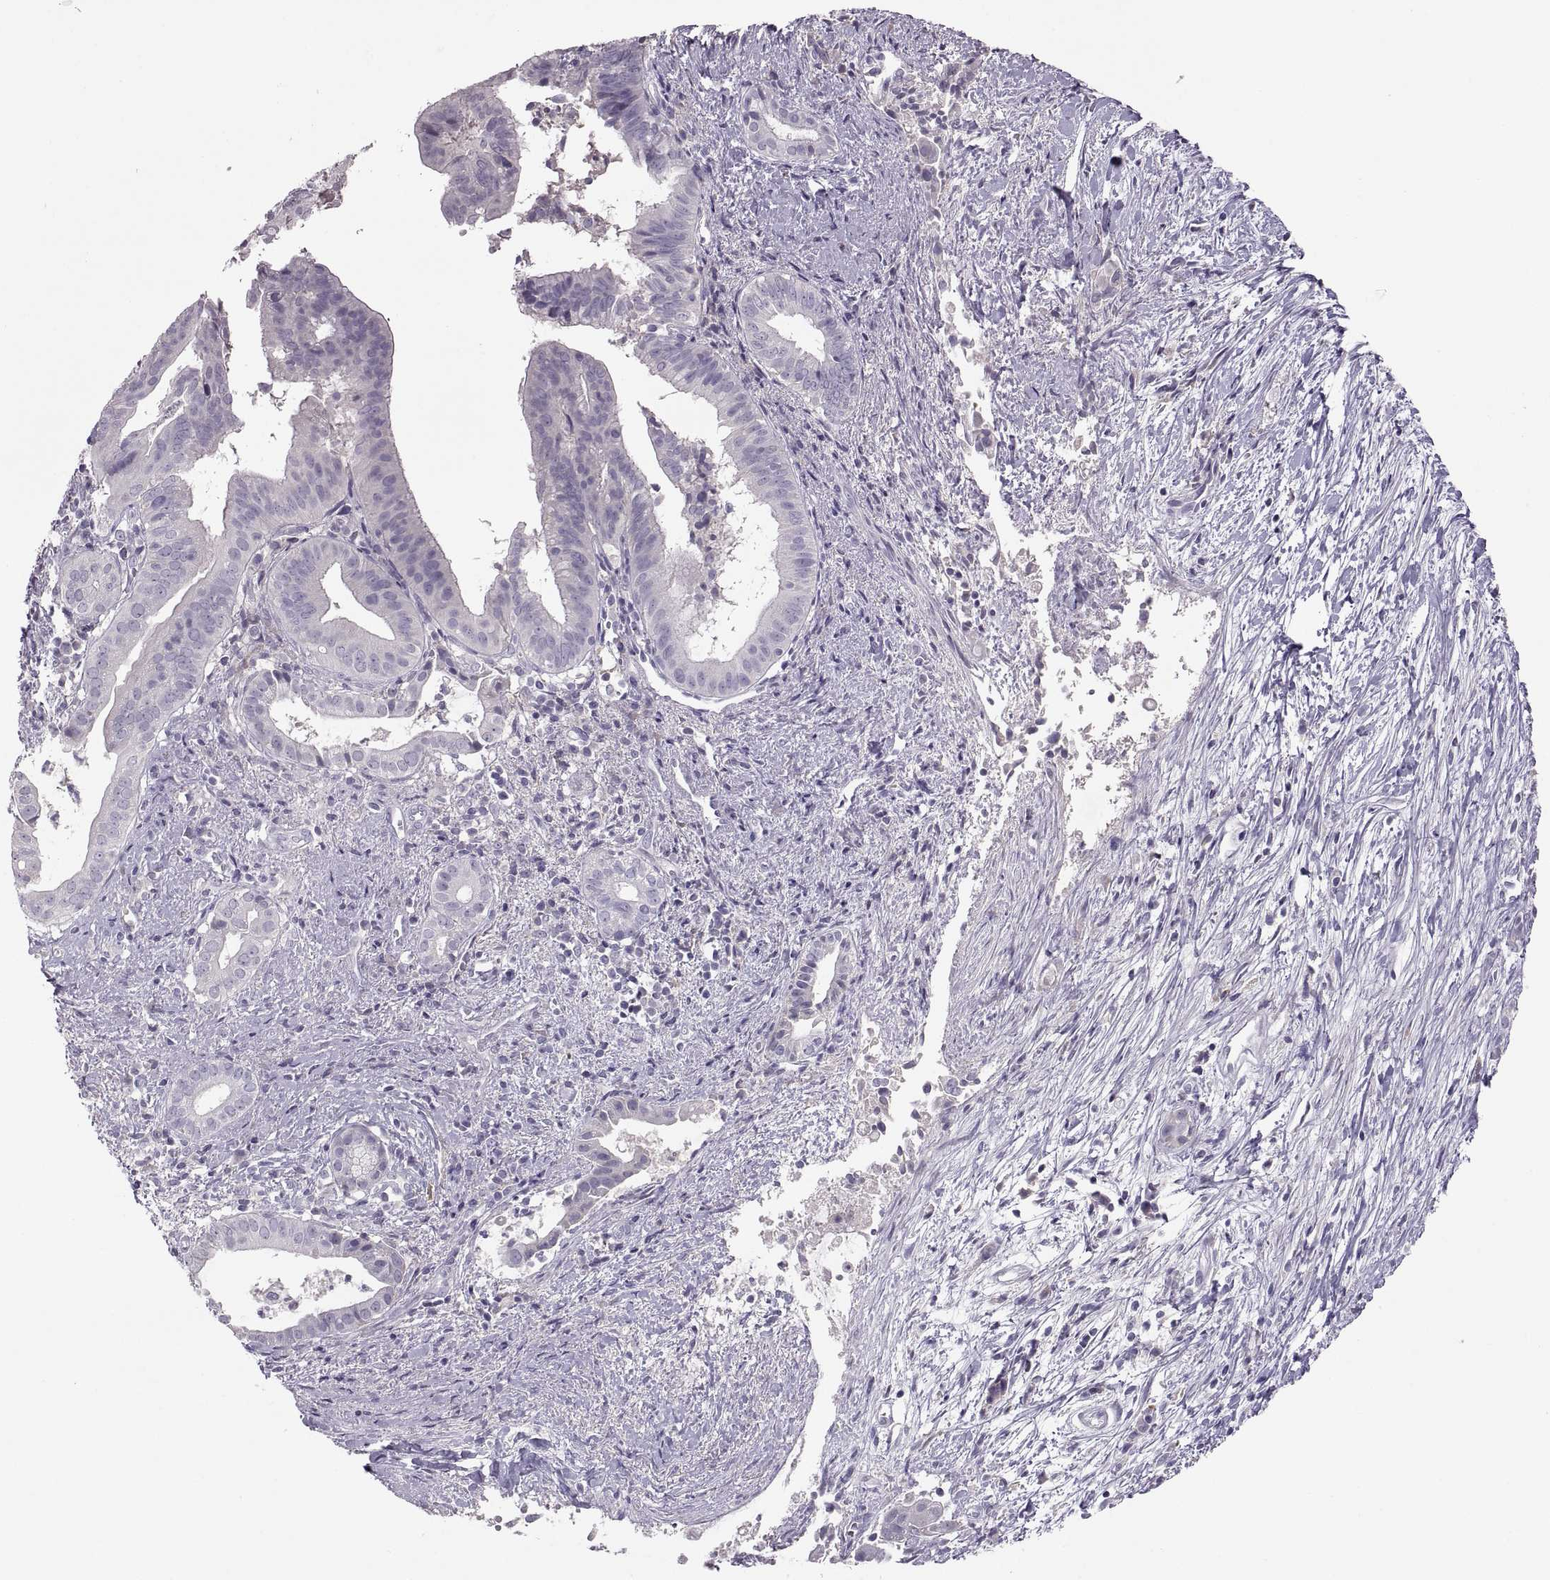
{"staining": {"intensity": "negative", "quantity": "none", "location": "none"}, "tissue": "pancreatic cancer", "cell_type": "Tumor cells", "image_type": "cancer", "snomed": [{"axis": "morphology", "description": "Adenocarcinoma, NOS"}, {"axis": "topography", "description": "Pancreas"}], "caption": "Immunohistochemical staining of human pancreatic cancer (adenocarcinoma) reveals no significant staining in tumor cells.", "gene": "TBX19", "patient": {"sex": "male", "age": 61}}